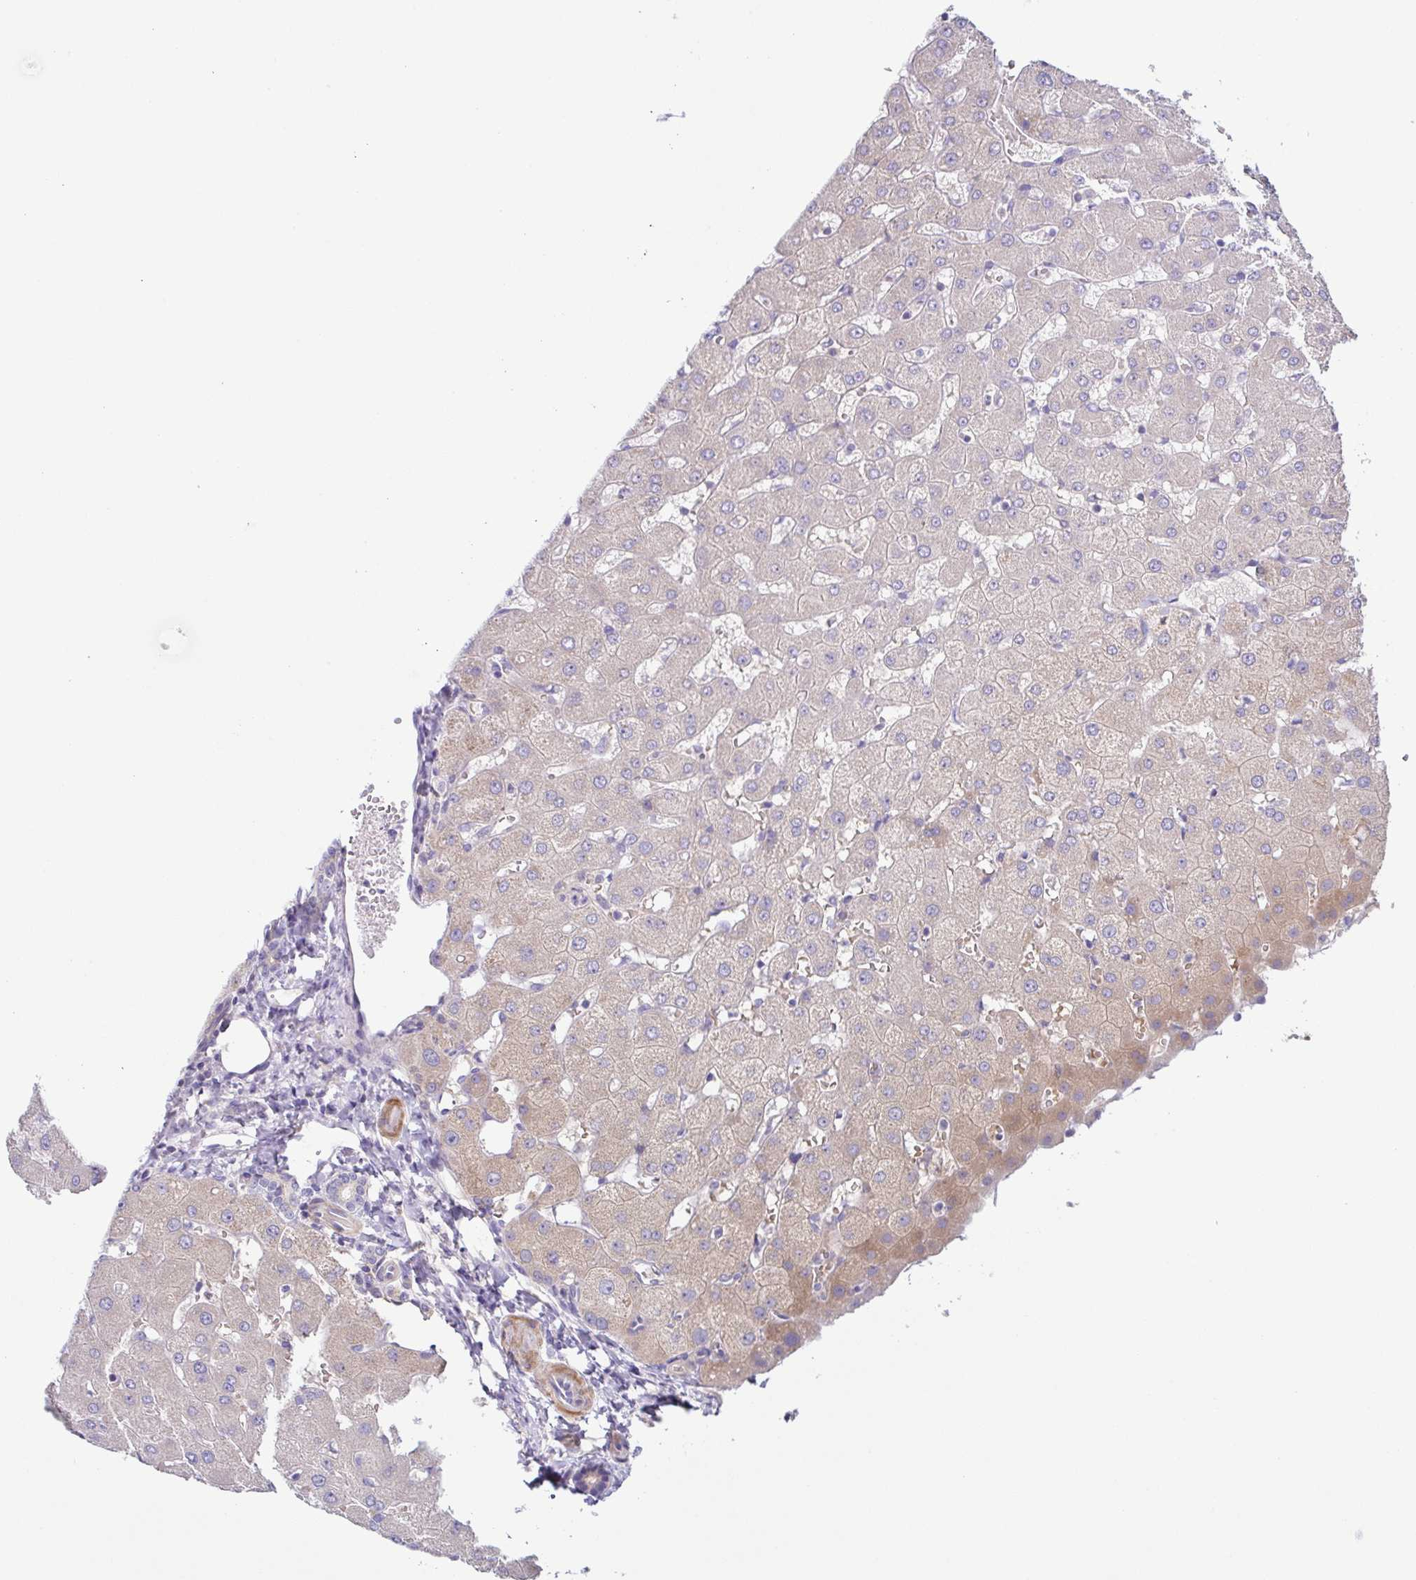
{"staining": {"intensity": "negative", "quantity": "none", "location": "none"}, "tissue": "liver", "cell_type": "Cholangiocytes", "image_type": "normal", "snomed": [{"axis": "morphology", "description": "Normal tissue, NOS"}, {"axis": "topography", "description": "Liver"}], "caption": "DAB (3,3'-diaminobenzidine) immunohistochemical staining of benign liver displays no significant expression in cholangiocytes. (DAB (3,3'-diaminobenzidine) IHC with hematoxylin counter stain).", "gene": "CFAP97D1", "patient": {"sex": "female", "age": 63}}